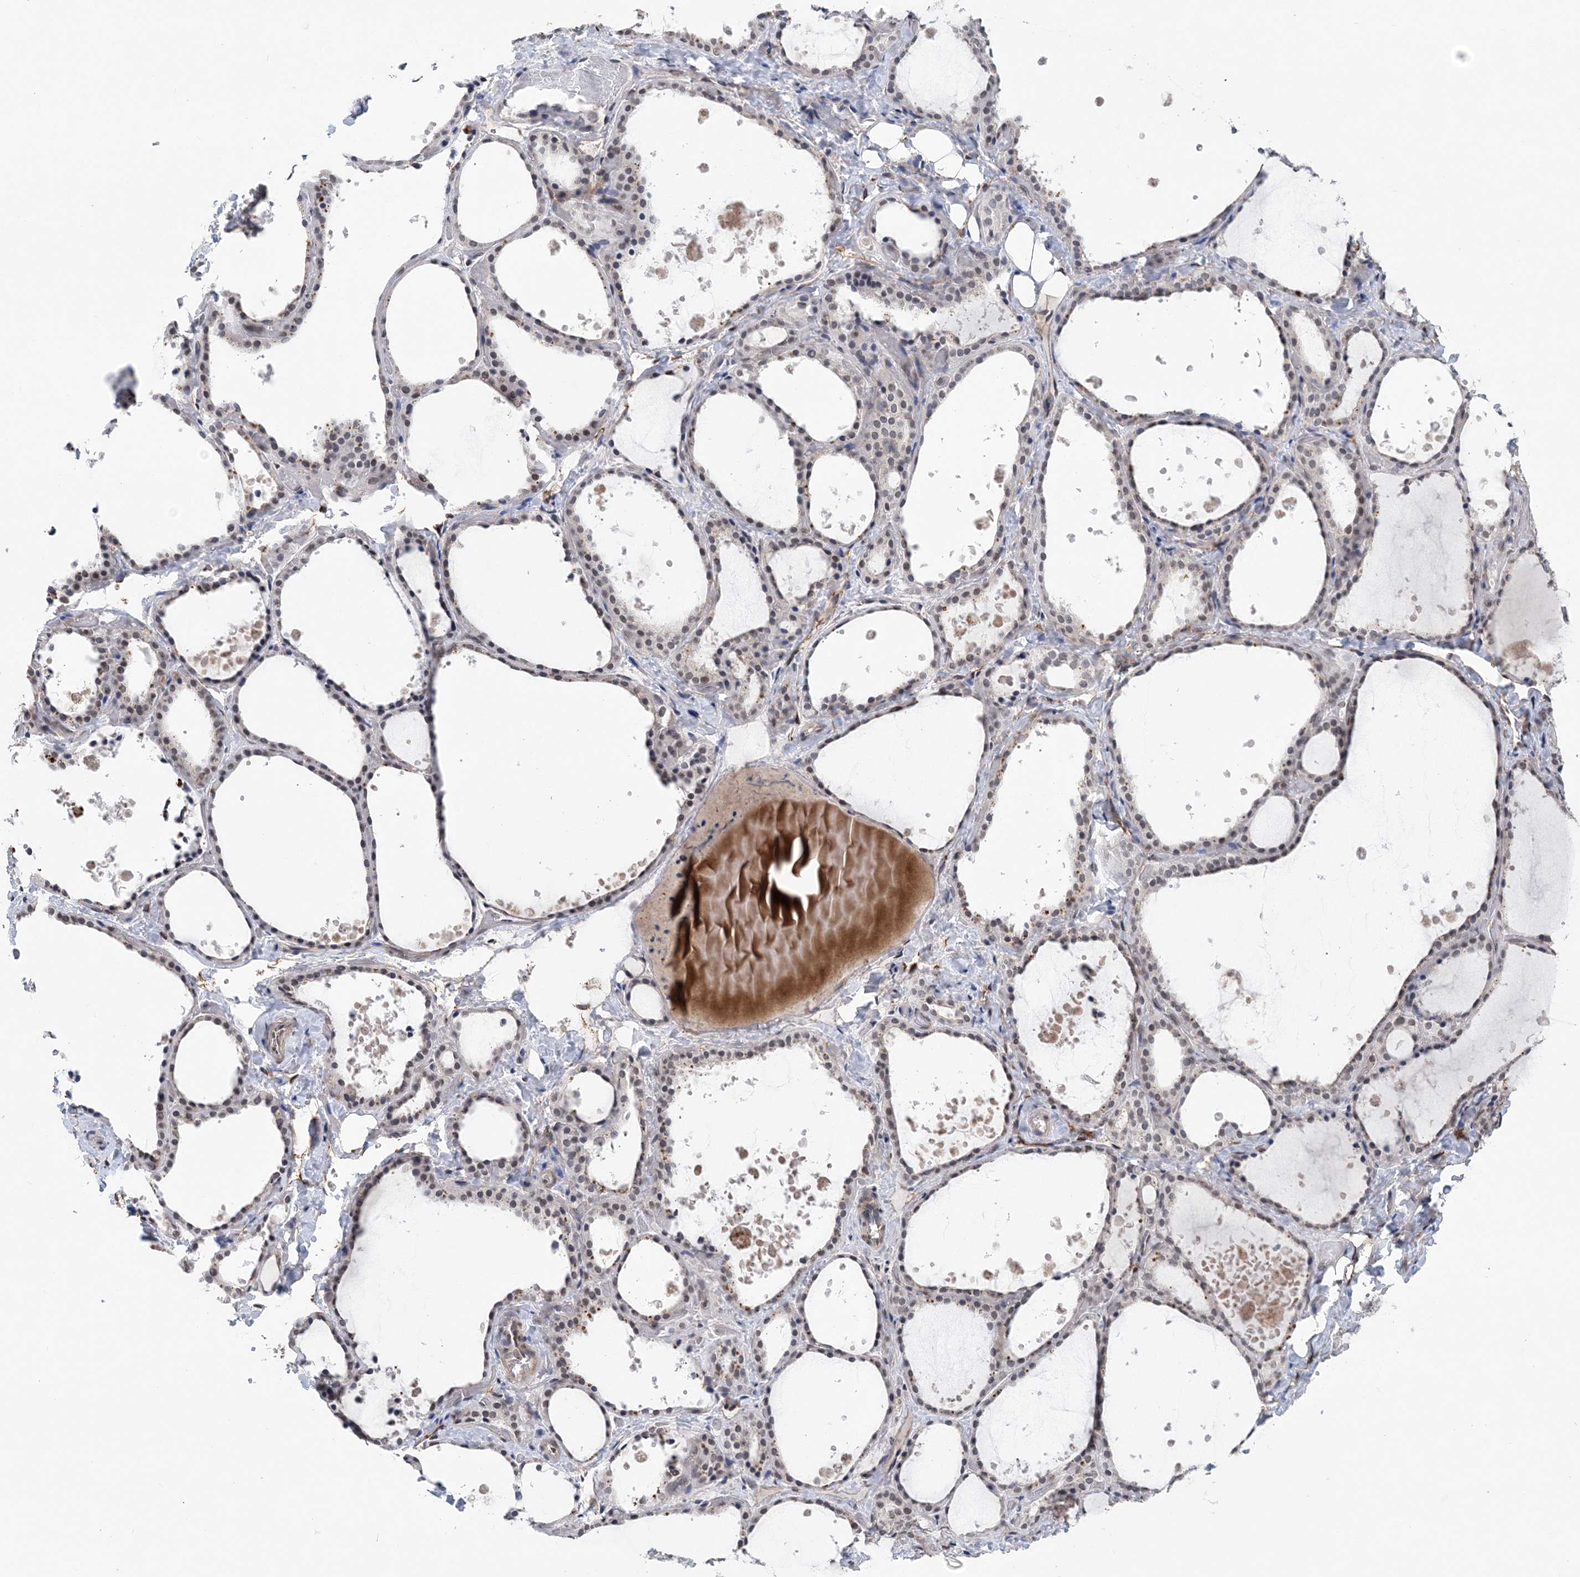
{"staining": {"intensity": "weak", "quantity": "25%-75%", "location": "nuclear"}, "tissue": "thyroid gland", "cell_type": "Glandular cells", "image_type": "normal", "snomed": [{"axis": "morphology", "description": "Normal tissue, NOS"}, {"axis": "topography", "description": "Thyroid gland"}], "caption": "Protein positivity by IHC reveals weak nuclear expression in approximately 25%-75% of glandular cells in benign thyroid gland. The staining was performed using DAB (3,3'-diaminobenzidine), with brown indicating positive protein expression. Nuclei are stained blue with hematoxylin.", "gene": "CCDC152", "patient": {"sex": "female", "age": 44}}